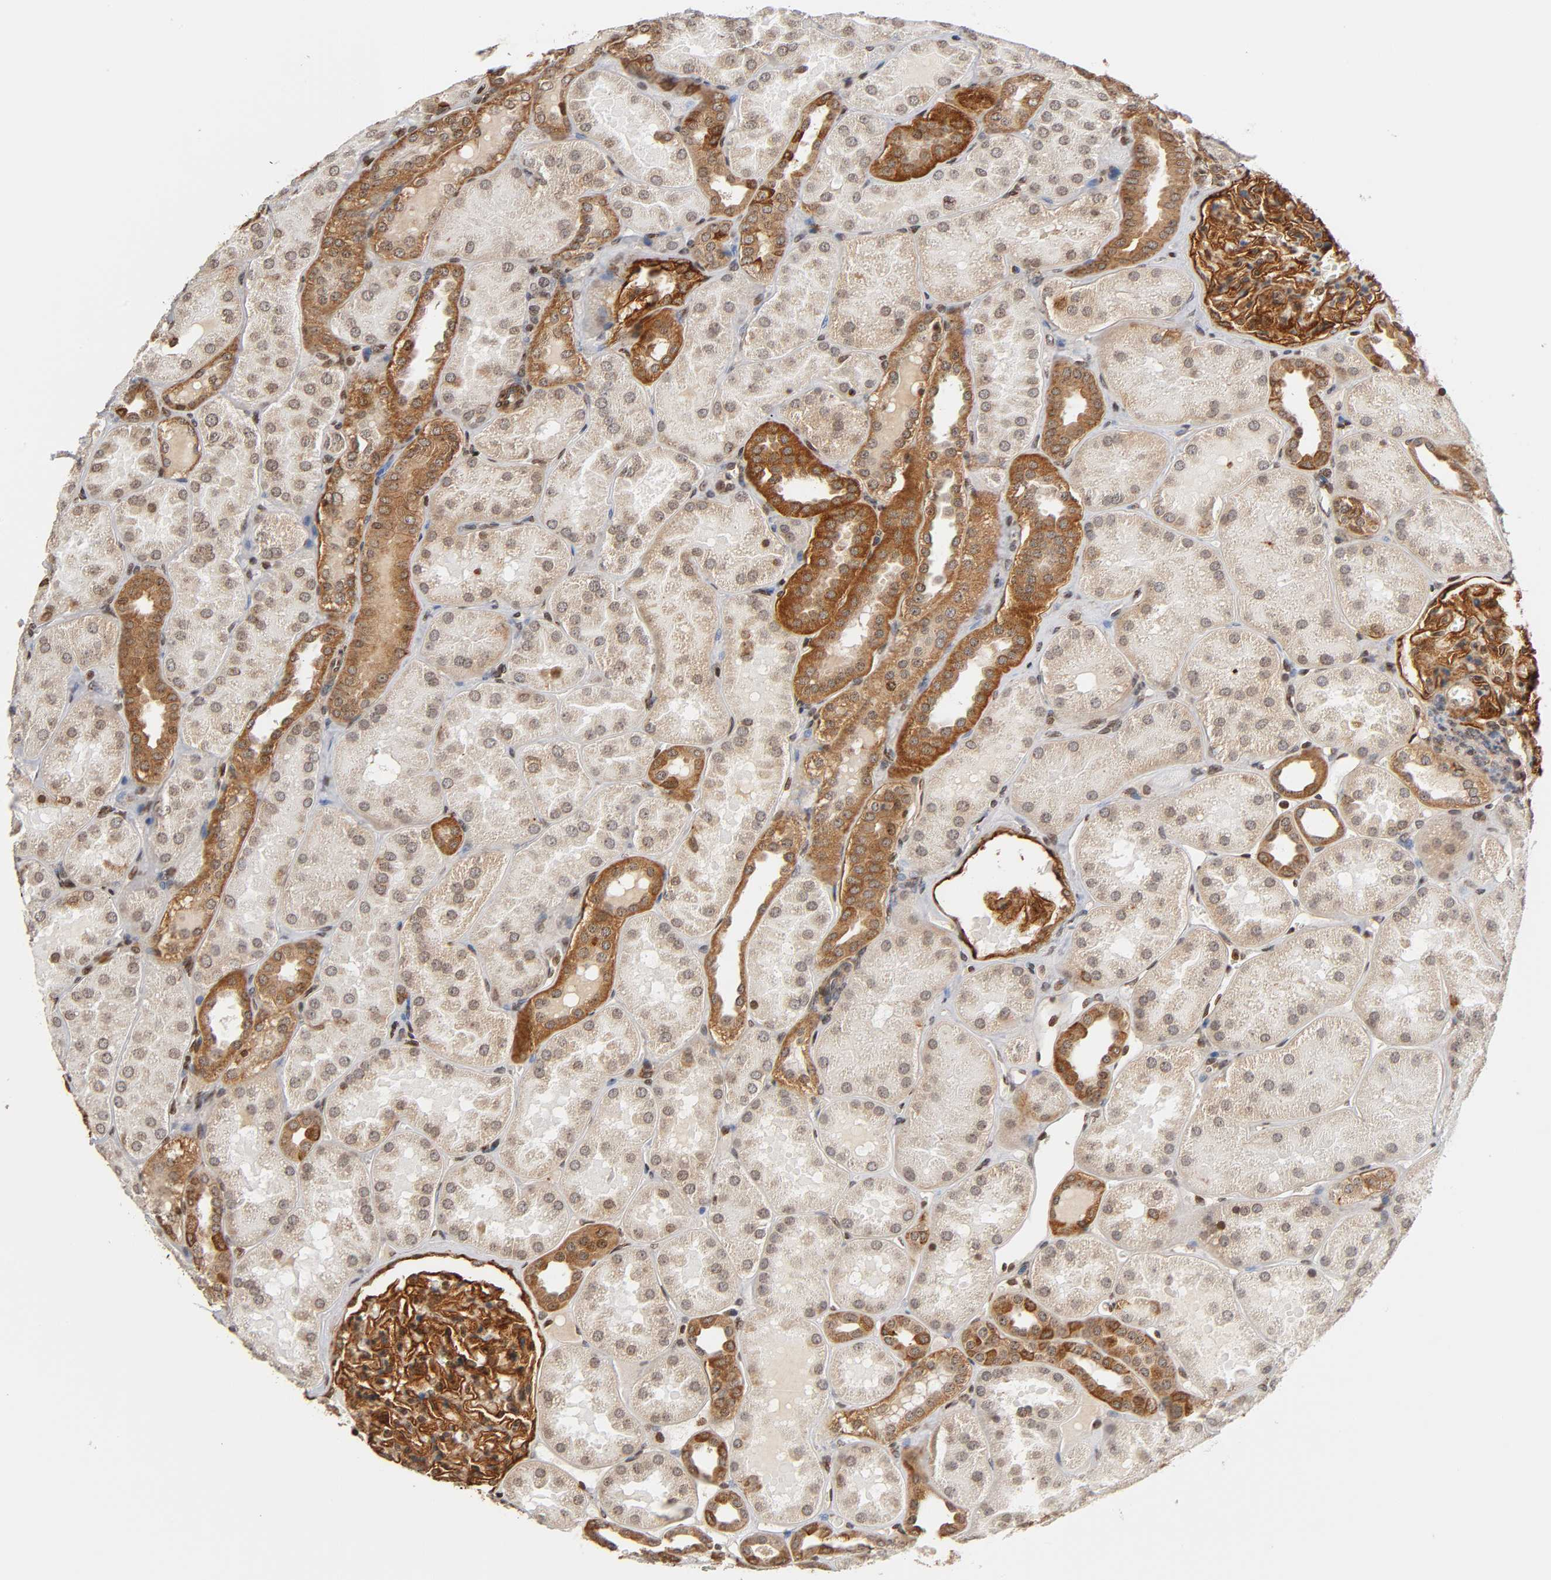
{"staining": {"intensity": "strong", "quantity": ">75%", "location": "cytoplasmic/membranous"}, "tissue": "kidney", "cell_type": "Cells in glomeruli", "image_type": "normal", "snomed": [{"axis": "morphology", "description": "Normal tissue, NOS"}, {"axis": "topography", "description": "Kidney"}], "caption": "This image exhibits unremarkable kidney stained with immunohistochemistry (IHC) to label a protein in brown. The cytoplasmic/membranous of cells in glomeruli show strong positivity for the protein. Nuclei are counter-stained blue.", "gene": "ITGAV", "patient": {"sex": "male", "age": 28}}